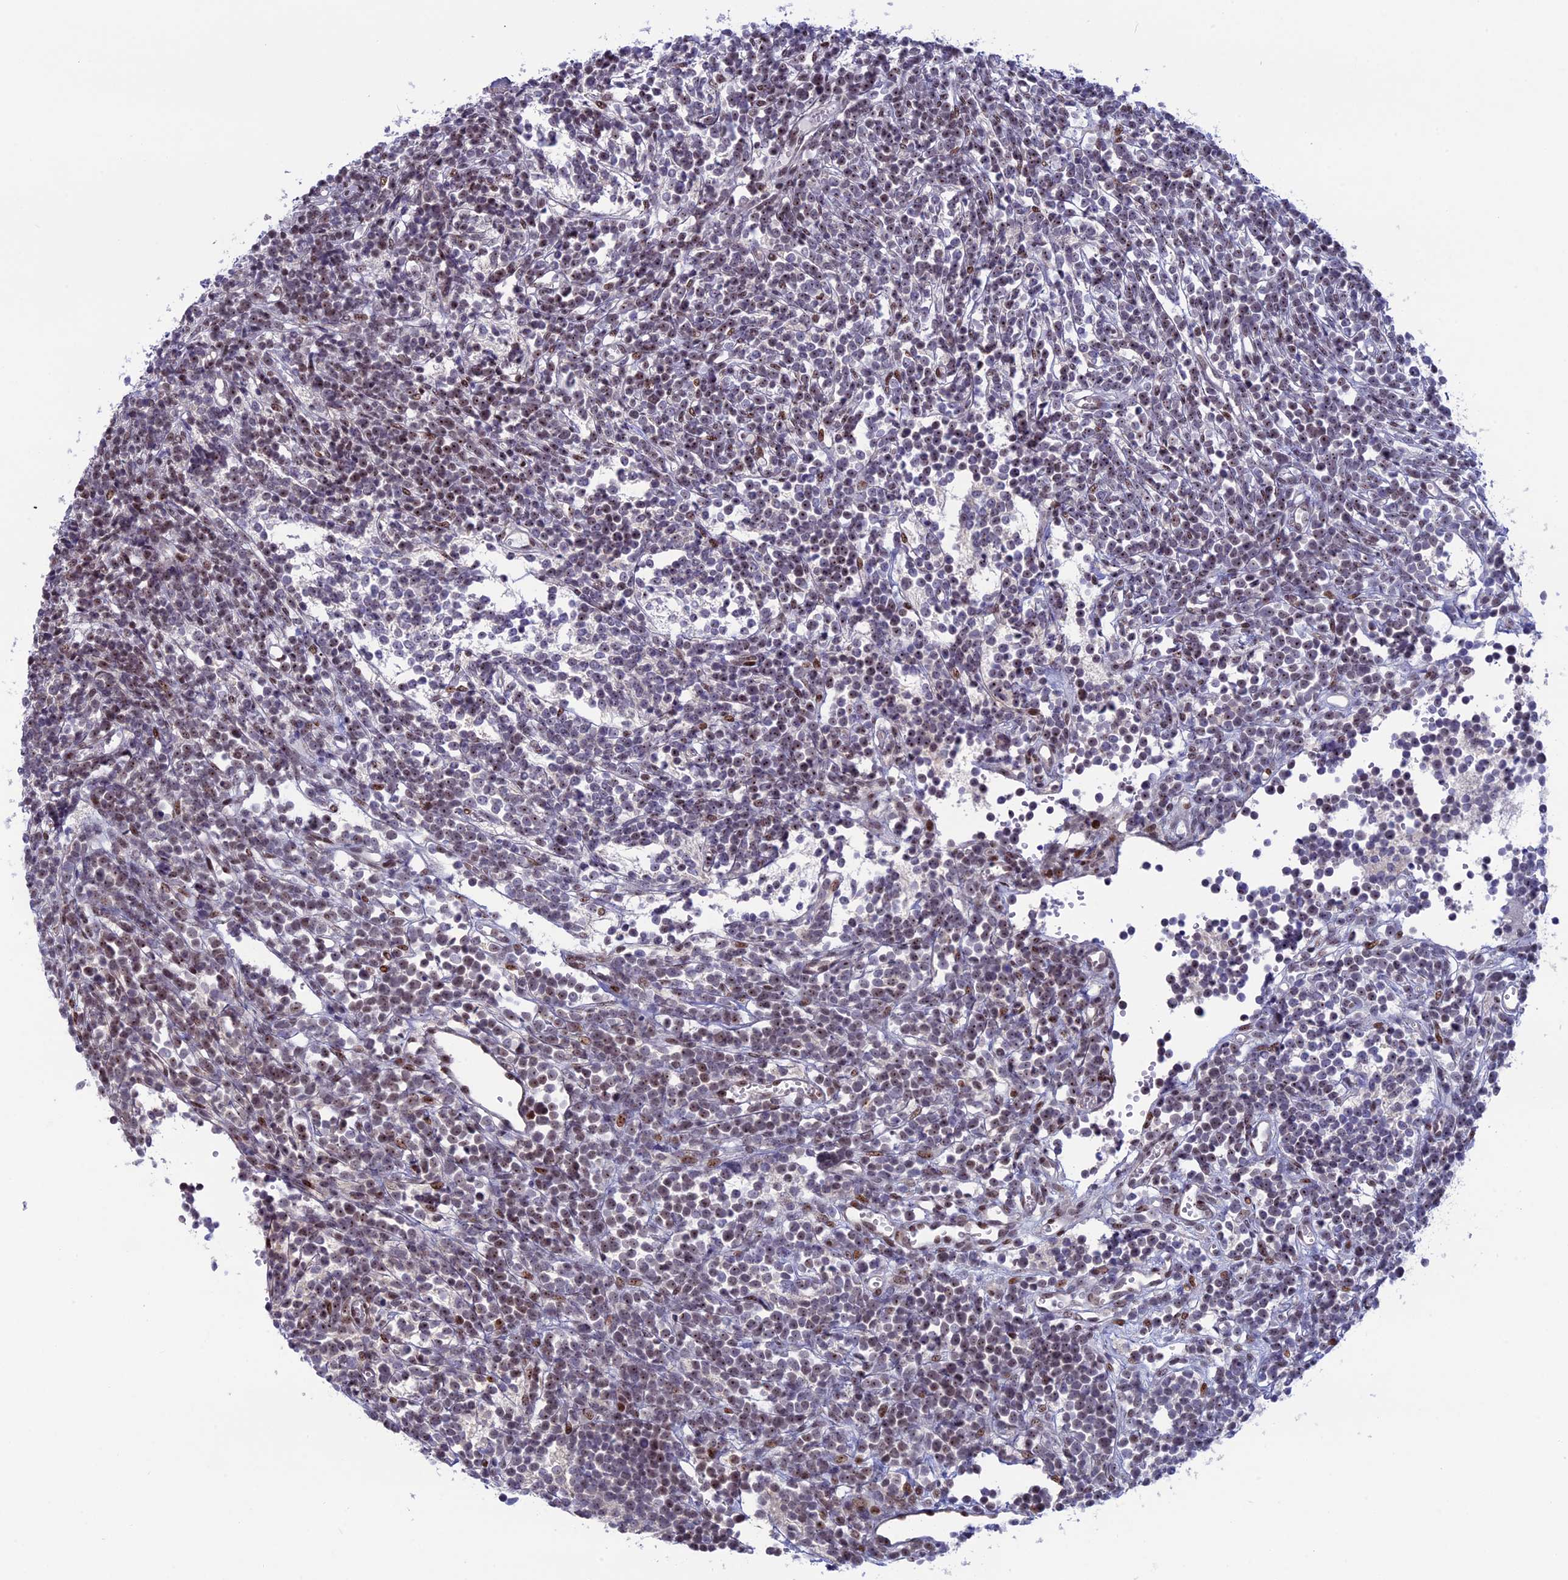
{"staining": {"intensity": "weak", "quantity": "25%-75%", "location": "nuclear"}, "tissue": "glioma", "cell_type": "Tumor cells", "image_type": "cancer", "snomed": [{"axis": "morphology", "description": "Glioma, malignant, Low grade"}, {"axis": "topography", "description": "Brain"}], "caption": "Glioma stained with a brown dye demonstrates weak nuclear positive expression in approximately 25%-75% of tumor cells.", "gene": "CCDC86", "patient": {"sex": "female", "age": 1}}